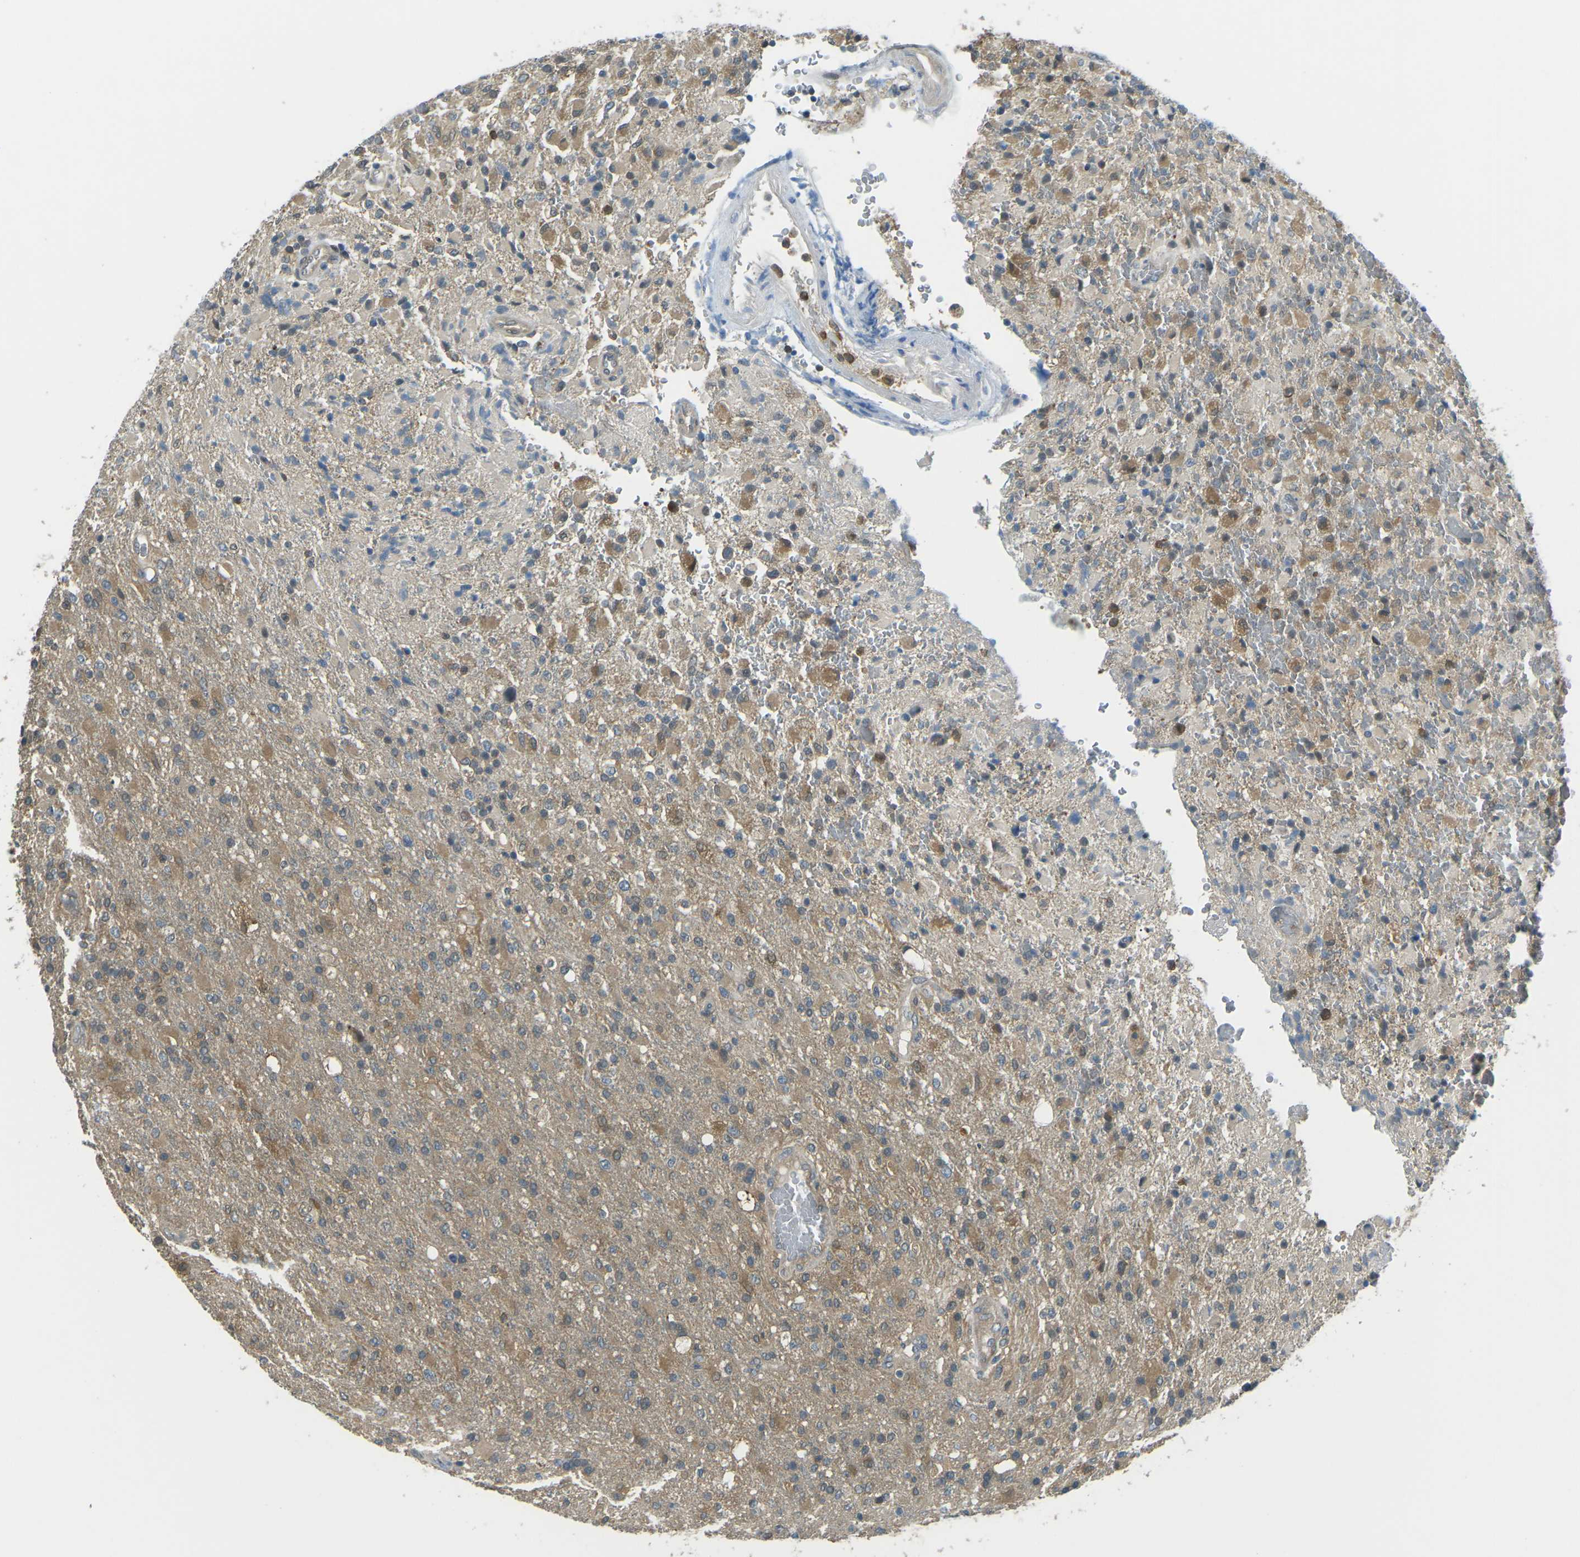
{"staining": {"intensity": "moderate", "quantity": ">75%", "location": "cytoplasmic/membranous"}, "tissue": "glioma", "cell_type": "Tumor cells", "image_type": "cancer", "snomed": [{"axis": "morphology", "description": "Glioma, malignant, High grade"}, {"axis": "topography", "description": "Brain"}], "caption": "DAB immunohistochemical staining of human glioma shows moderate cytoplasmic/membranous protein positivity in approximately >75% of tumor cells. (Stains: DAB in brown, nuclei in blue, Microscopy: brightfield microscopy at high magnification).", "gene": "PIEZO2", "patient": {"sex": "male", "age": 71}}